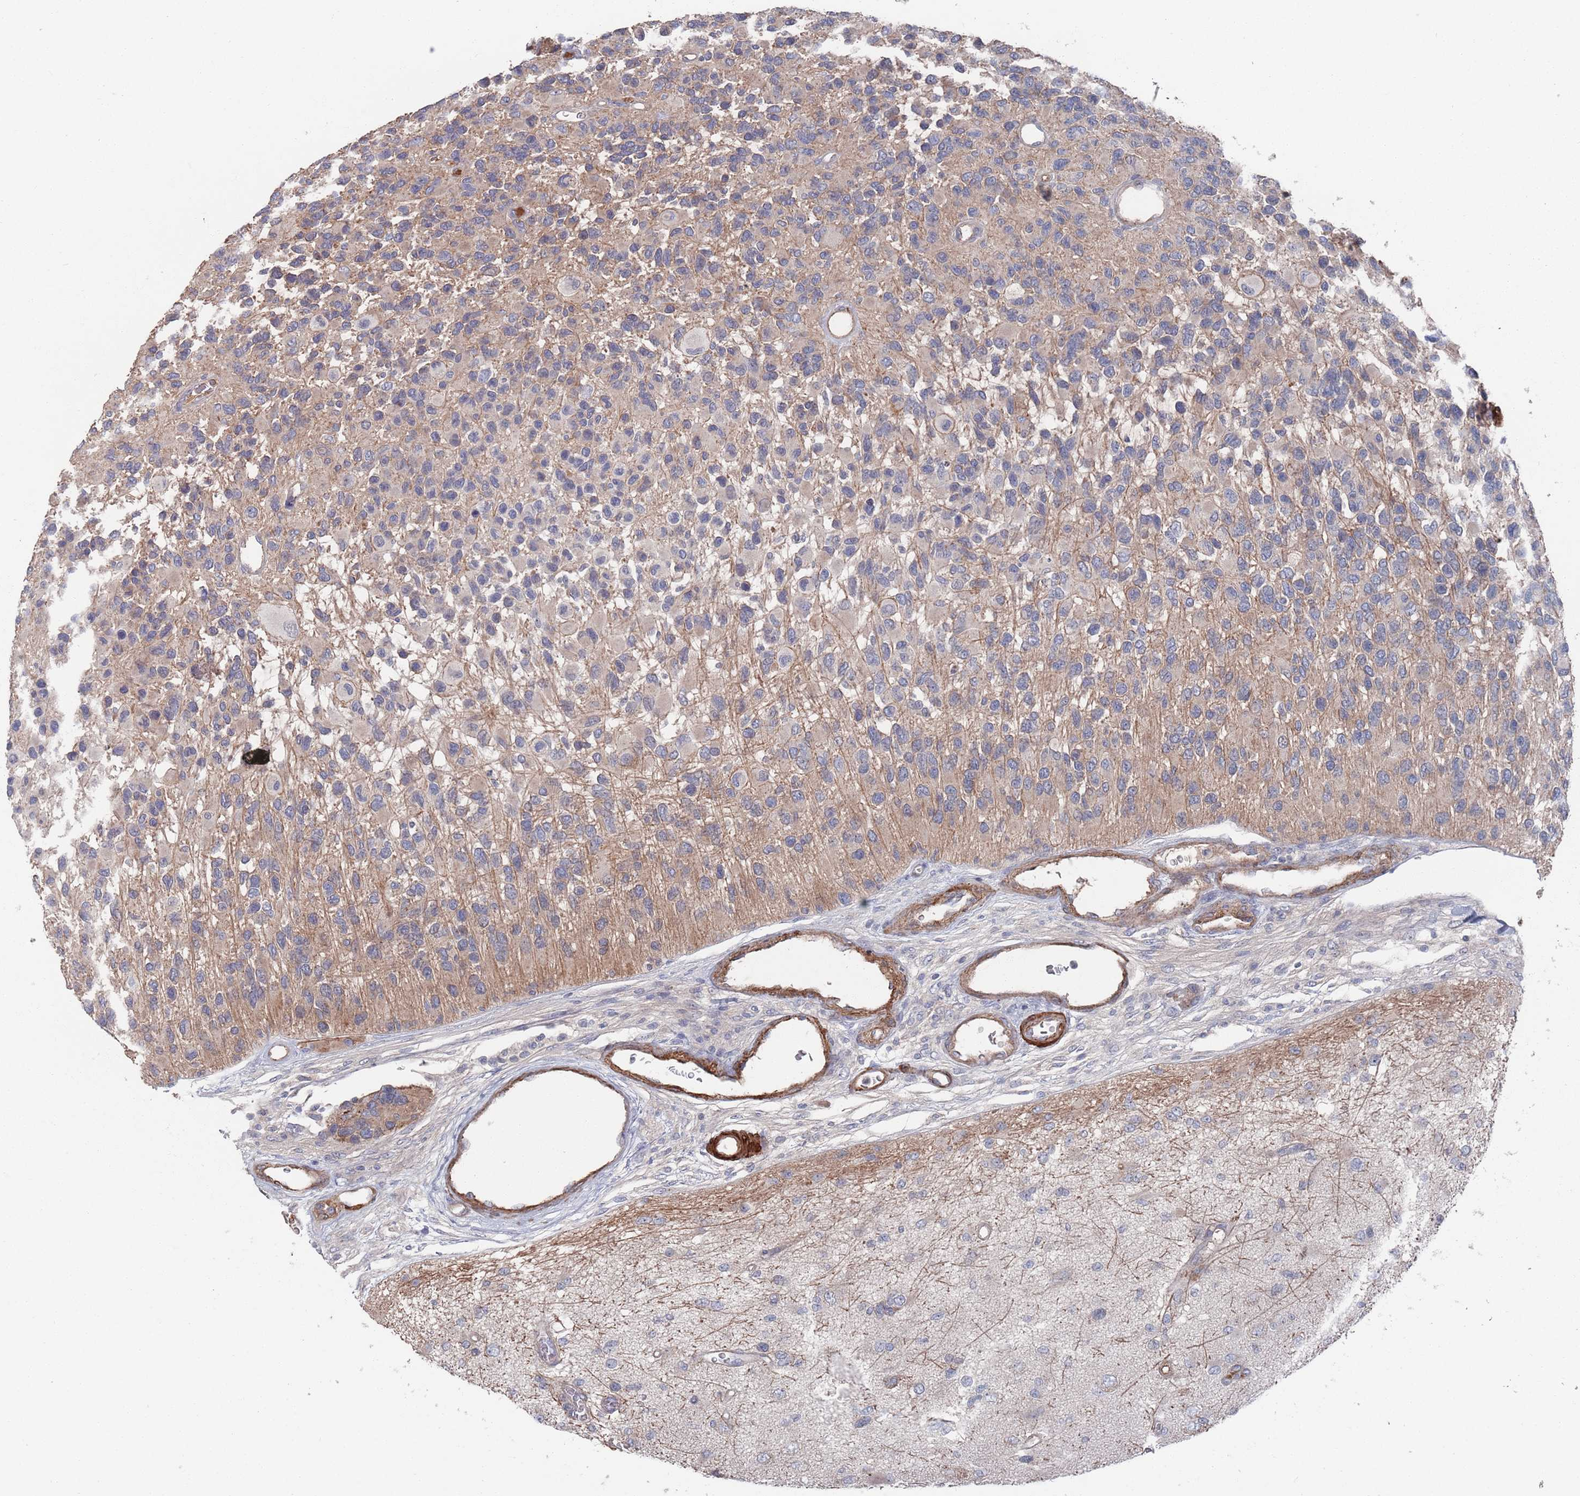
{"staining": {"intensity": "weak", "quantity": "<25%", "location": "cytoplasmic/membranous"}, "tissue": "glioma", "cell_type": "Tumor cells", "image_type": "cancer", "snomed": [{"axis": "morphology", "description": "Glioma, malignant, High grade"}, {"axis": "topography", "description": "Brain"}], "caption": "Immunohistochemistry image of glioma stained for a protein (brown), which exhibits no staining in tumor cells.", "gene": "PLEKHA4", "patient": {"sex": "male", "age": 77}}